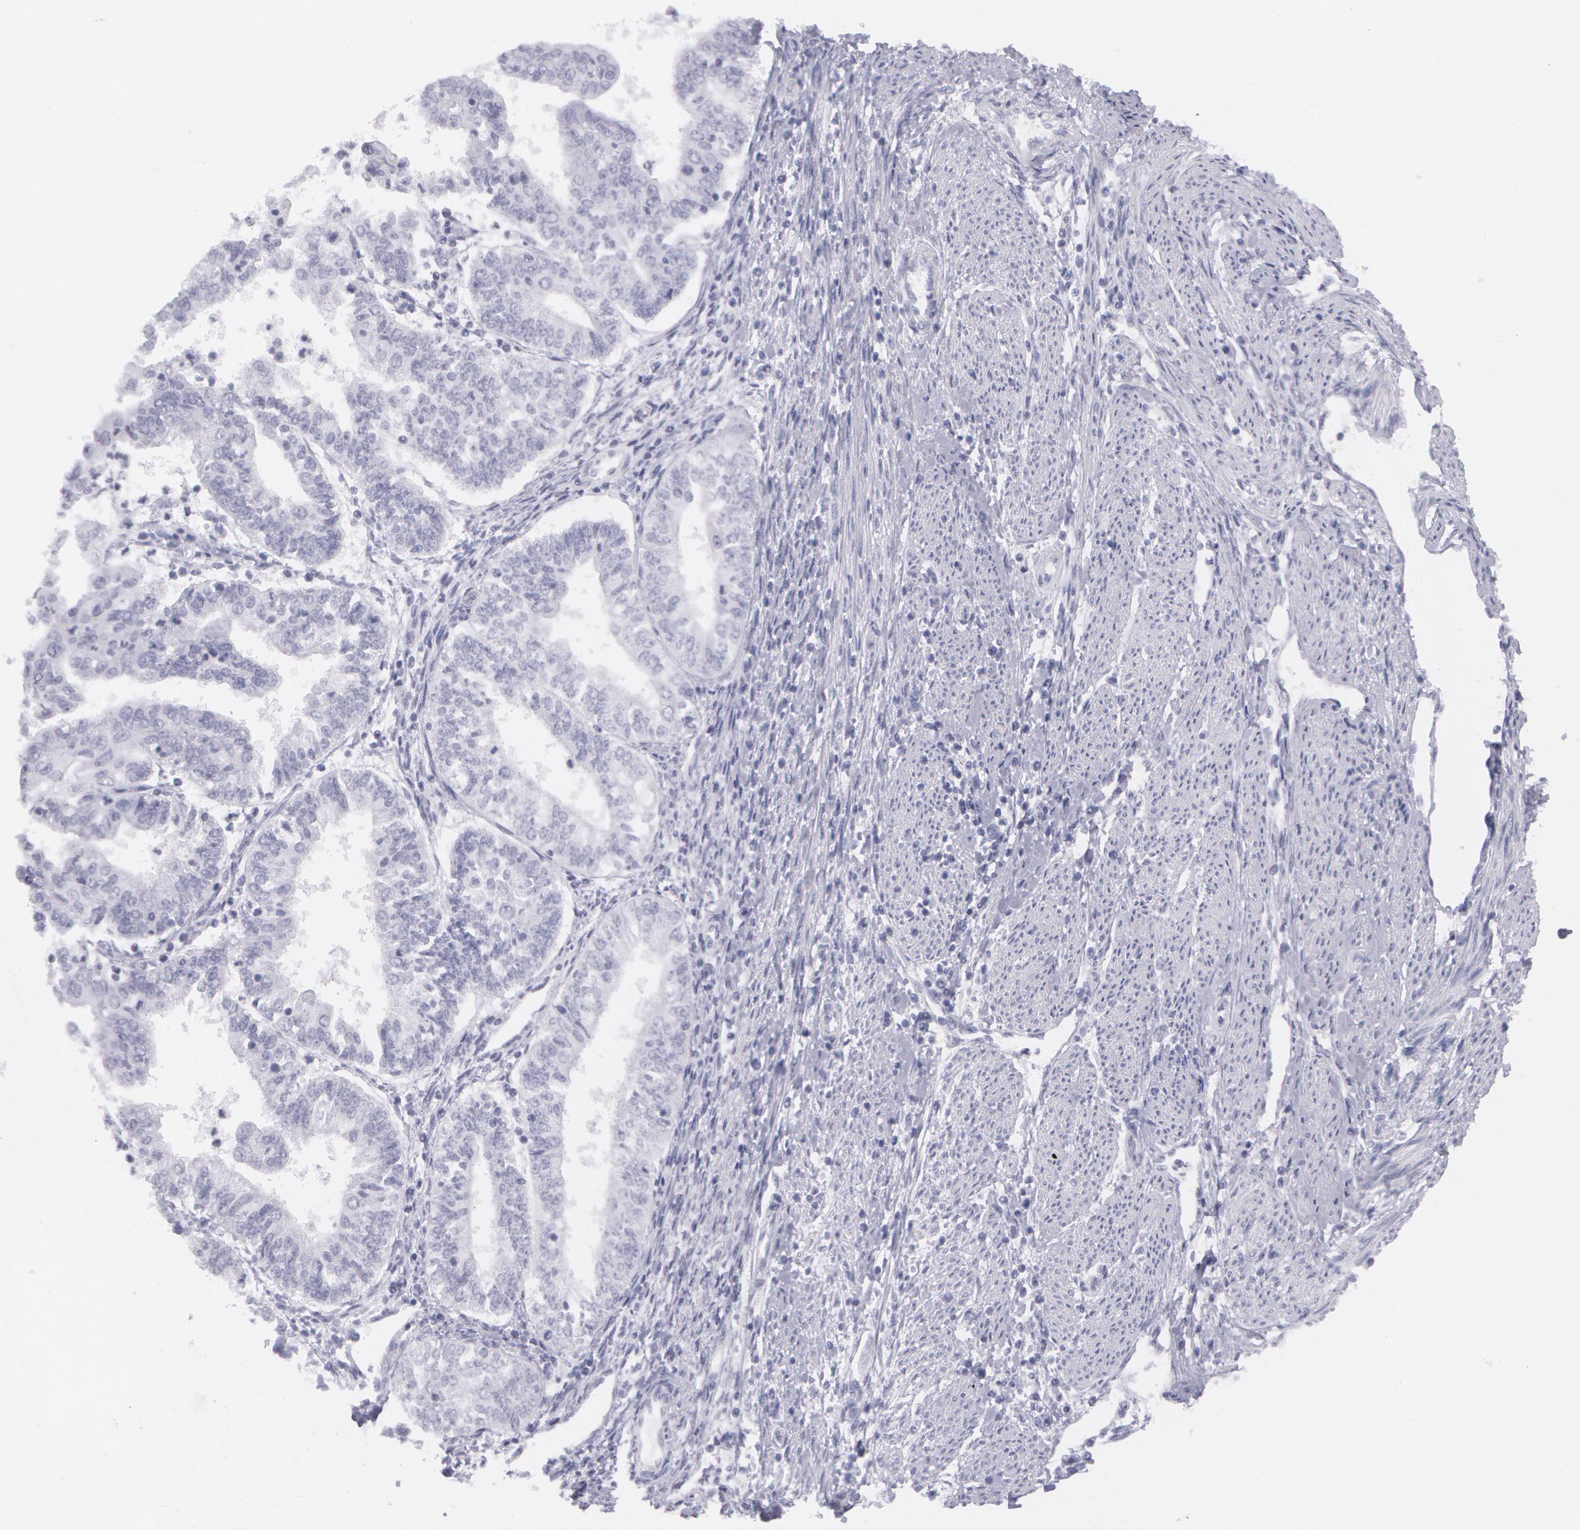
{"staining": {"intensity": "negative", "quantity": "none", "location": "none"}, "tissue": "endometrial cancer", "cell_type": "Tumor cells", "image_type": "cancer", "snomed": [{"axis": "morphology", "description": "Adenocarcinoma, NOS"}, {"axis": "topography", "description": "Endometrium"}], "caption": "Immunohistochemical staining of endometrial cancer exhibits no significant positivity in tumor cells.", "gene": "AMACR", "patient": {"sex": "female", "age": 75}}